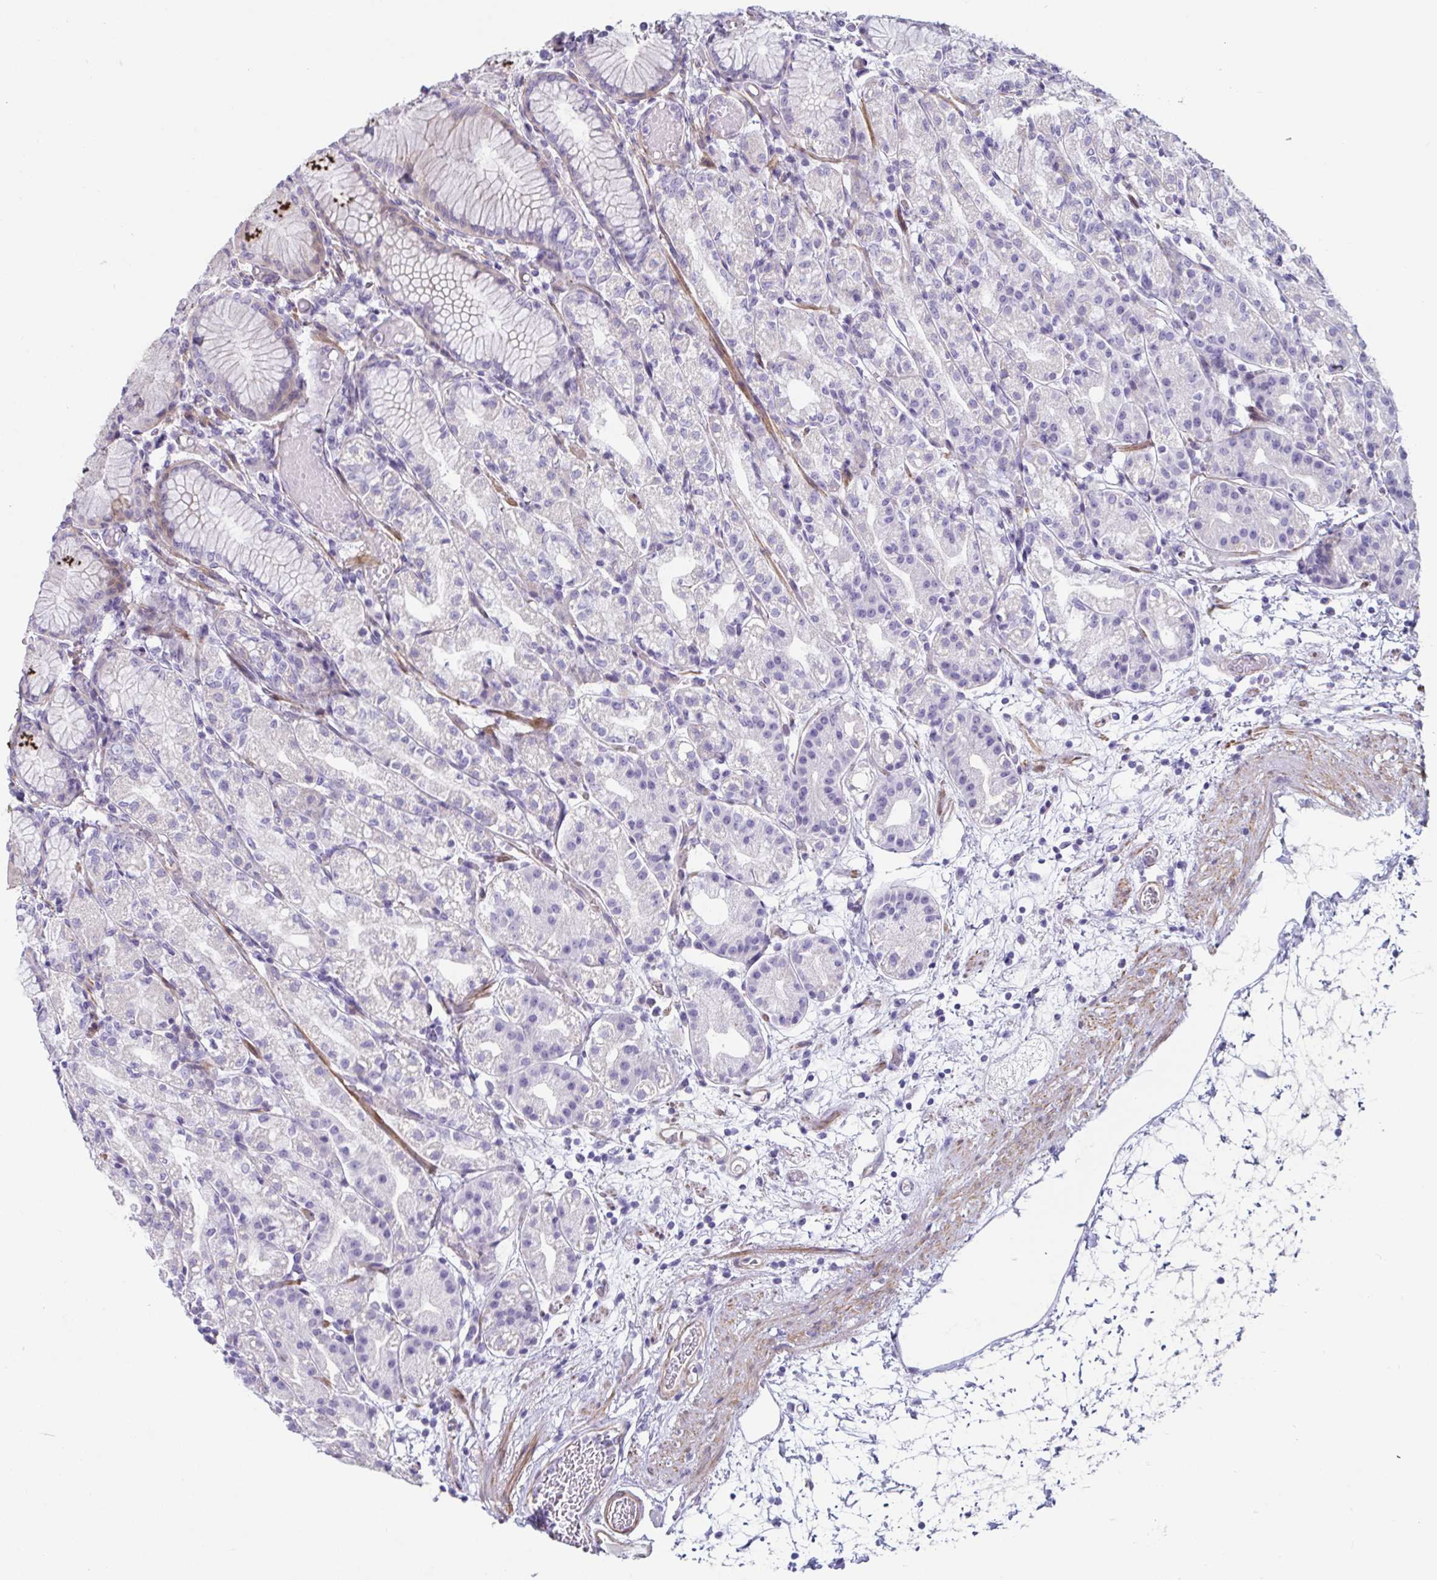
{"staining": {"intensity": "negative", "quantity": "none", "location": "none"}, "tissue": "stomach", "cell_type": "Glandular cells", "image_type": "normal", "snomed": [{"axis": "morphology", "description": "Normal tissue, NOS"}, {"axis": "topography", "description": "Stomach"}], "caption": "This photomicrograph is of normal stomach stained with immunohistochemistry (IHC) to label a protein in brown with the nuclei are counter-stained blue. There is no expression in glandular cells.", "gene": "OR5P3", "patient": {"sex": "female", "age": 57}}